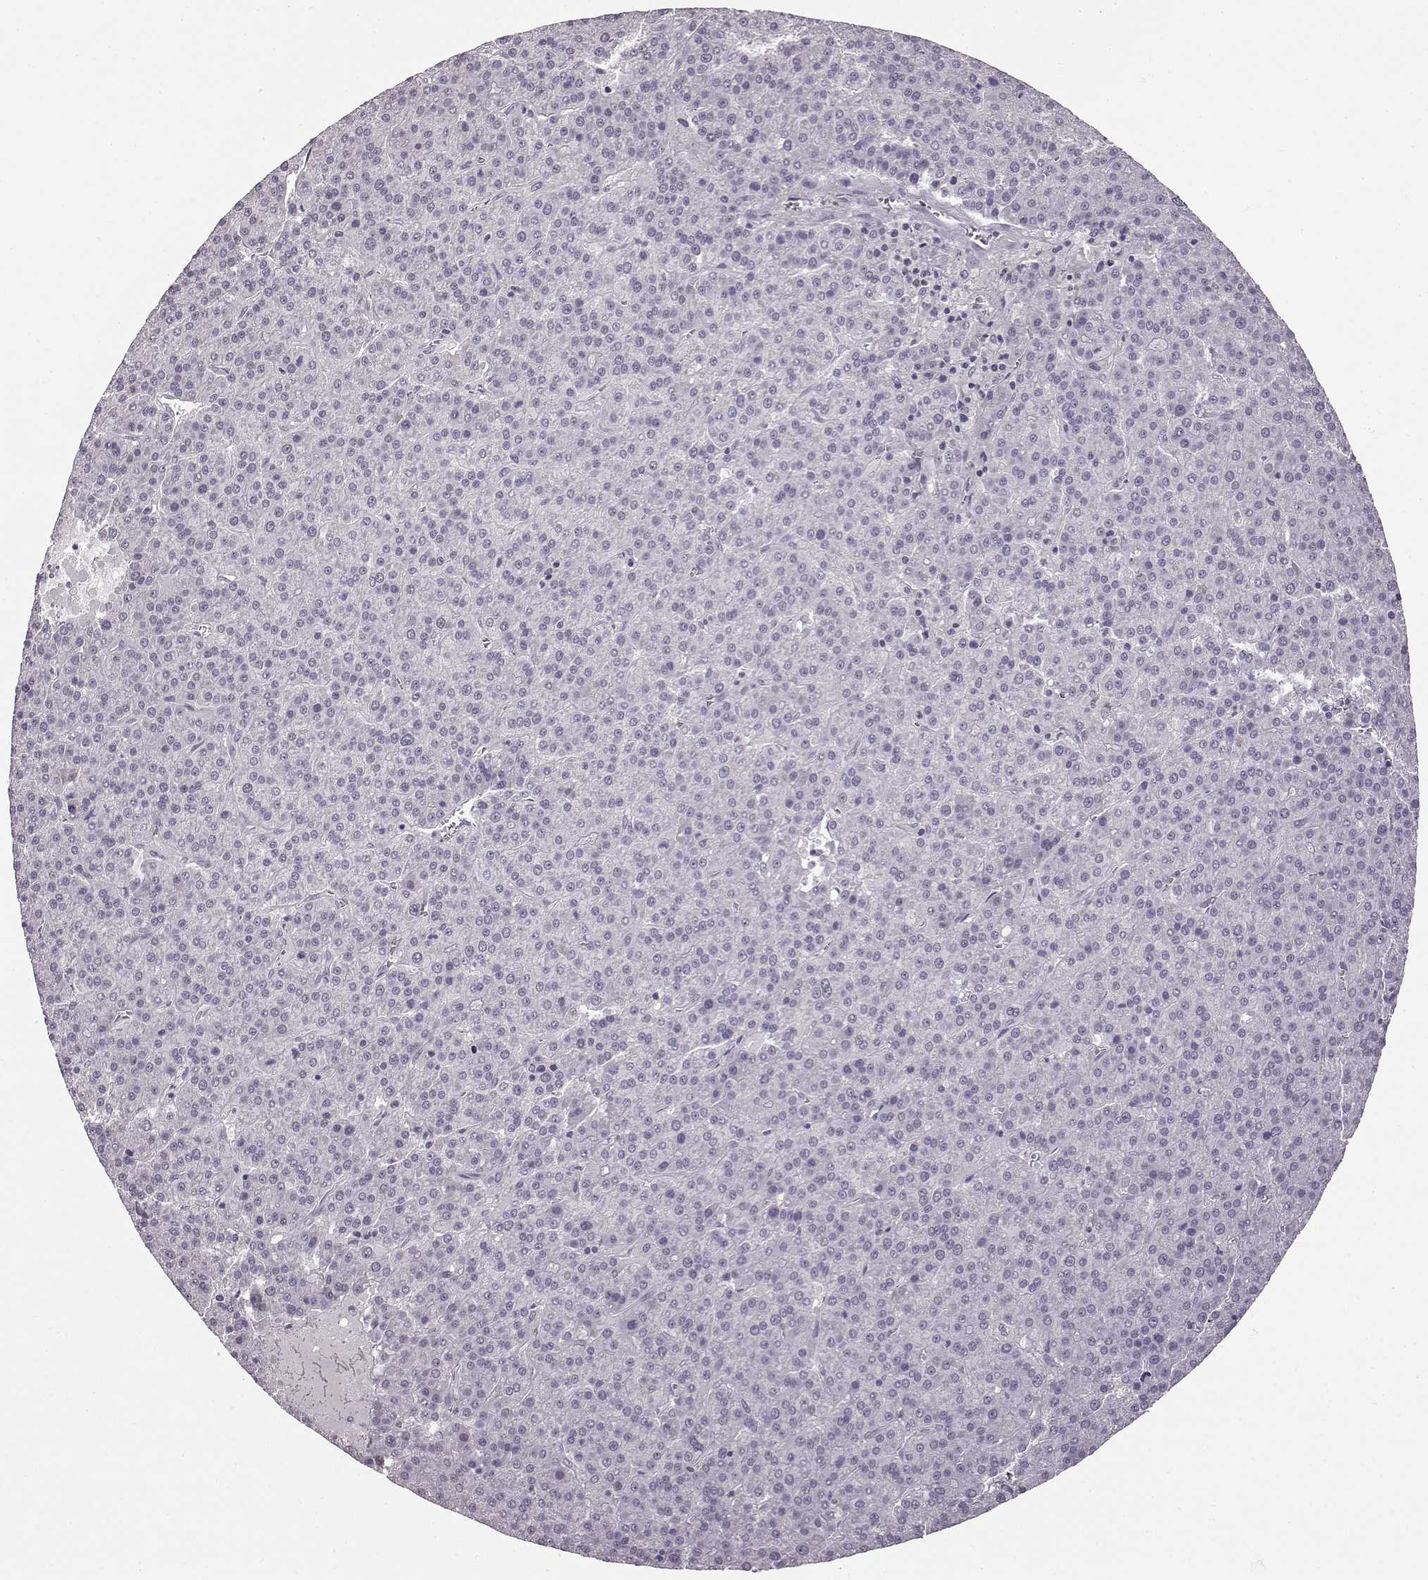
{"staining": {"intensity": "negative", "quantity": "none", "location": "none"}, "tissue": "liver cancer", "cell_type": "Tumor cells", "image_type": "cancer", "snomed": [{"axis": "morphology", "description": "Carcinoma, Hepatocellular, NOS"}, {"axis": "topography", "description": "Liver"}], "caption": "Immunohistochemistry (IHC) of hepatocellular carcinoma (liver) demonstrates no positivity in tumor cells.", "gene": "CNGA3", "patient": {"sex": "female", "age": 58}}